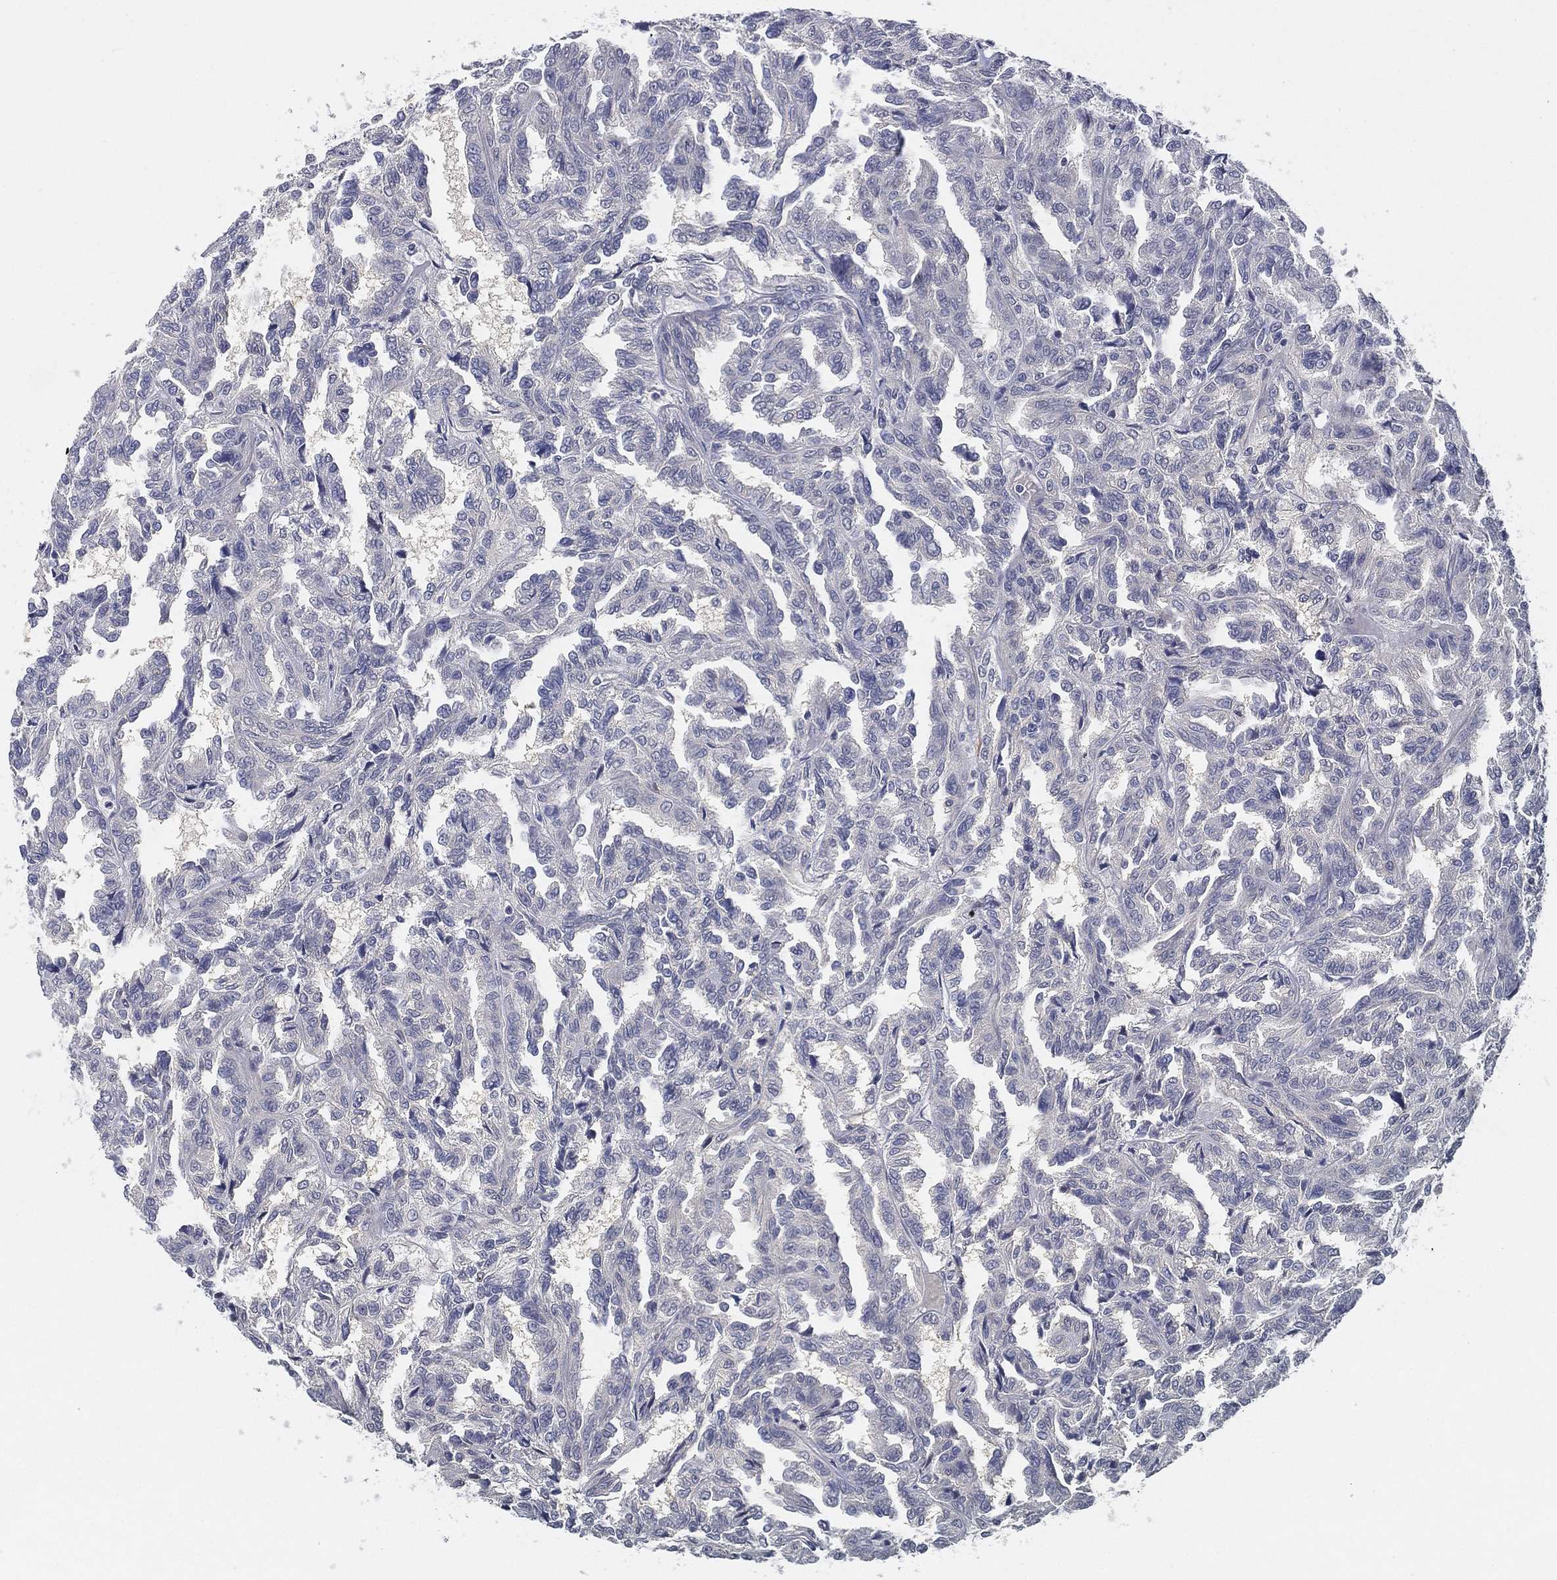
{"staining": {"intensity": "negative", "quantity": "none", "location": "none"}, "tissue": "renal cancer", "cell_type": "Tumor cells", "image_type": "cancer", "snomed": [{"axis": "morphology", "description": "Adenocarcinoma, NOS"}, {"axis": "topography", "description": "Kidney"}], "caption": "High magnification brightfield microscopy of renal cancer (adenocarcinoma) stained with DAB (3,3'-diaminobenzidine) (brown) and counterstained with hematoxylin (blue): tumor cells show no significant positivity.", "gene": "C5orf46", "patient": {"sex": "male", "age": 79}}